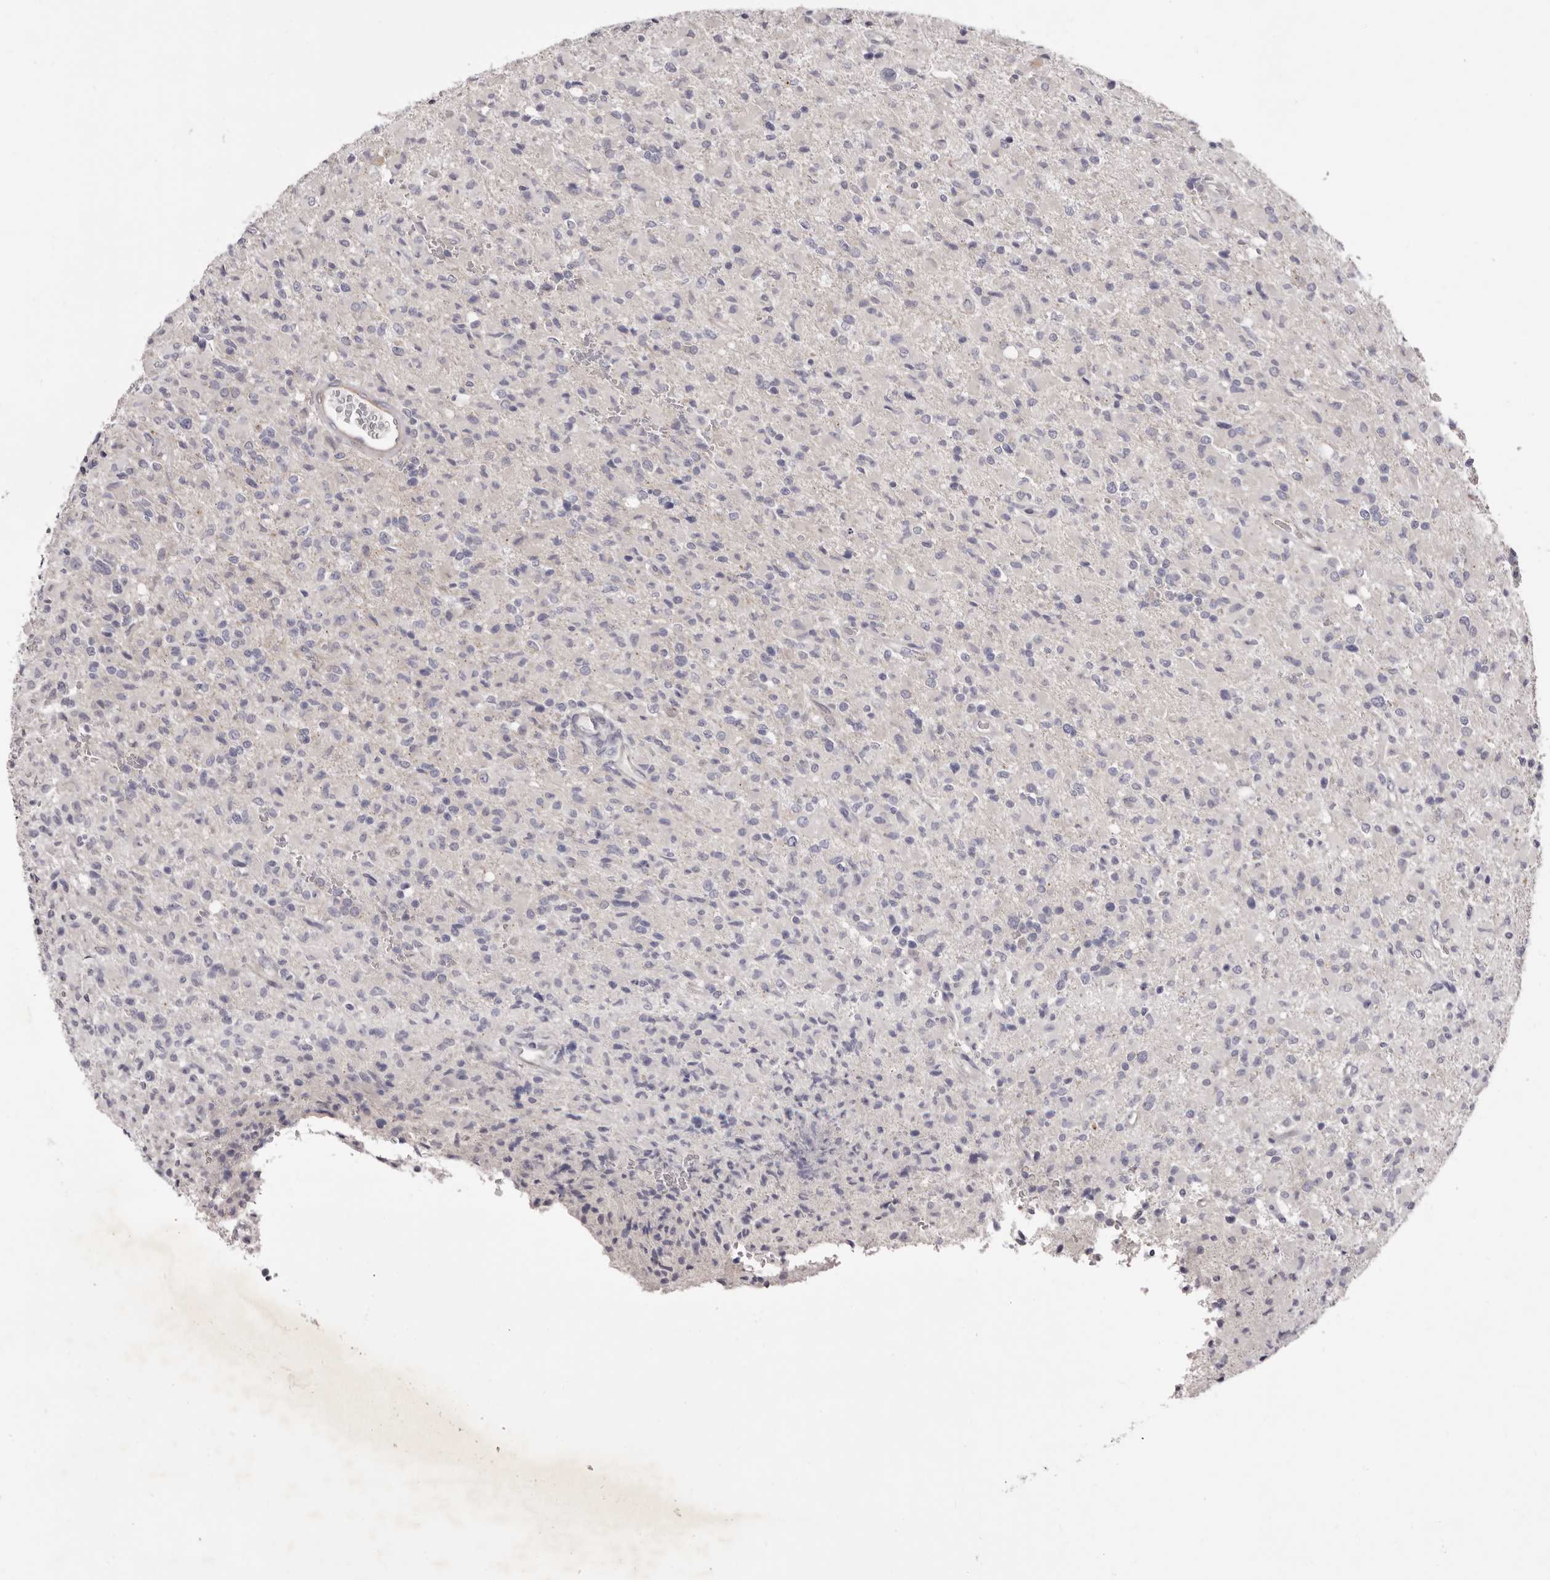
{"staining": {"intensity": "negative", "quantity": "none", "location": "none"}, "tissue": "glioma", "cell_type": "Tumor cells", "image_type": "cancer", "snomed": [{"axis": "morphology", "description": "Glioma, malignant, High grade"}, {"axis": "topography", "description": "Brain"}], "caption": "High magnification brightfield microscopy of glioma stained with DAB (brown) and counterstained with hematoxylin (blue): tumor cells show no significant staining.", "gene": "PEG10", "patient": {"sex": "female", "age": 57}}